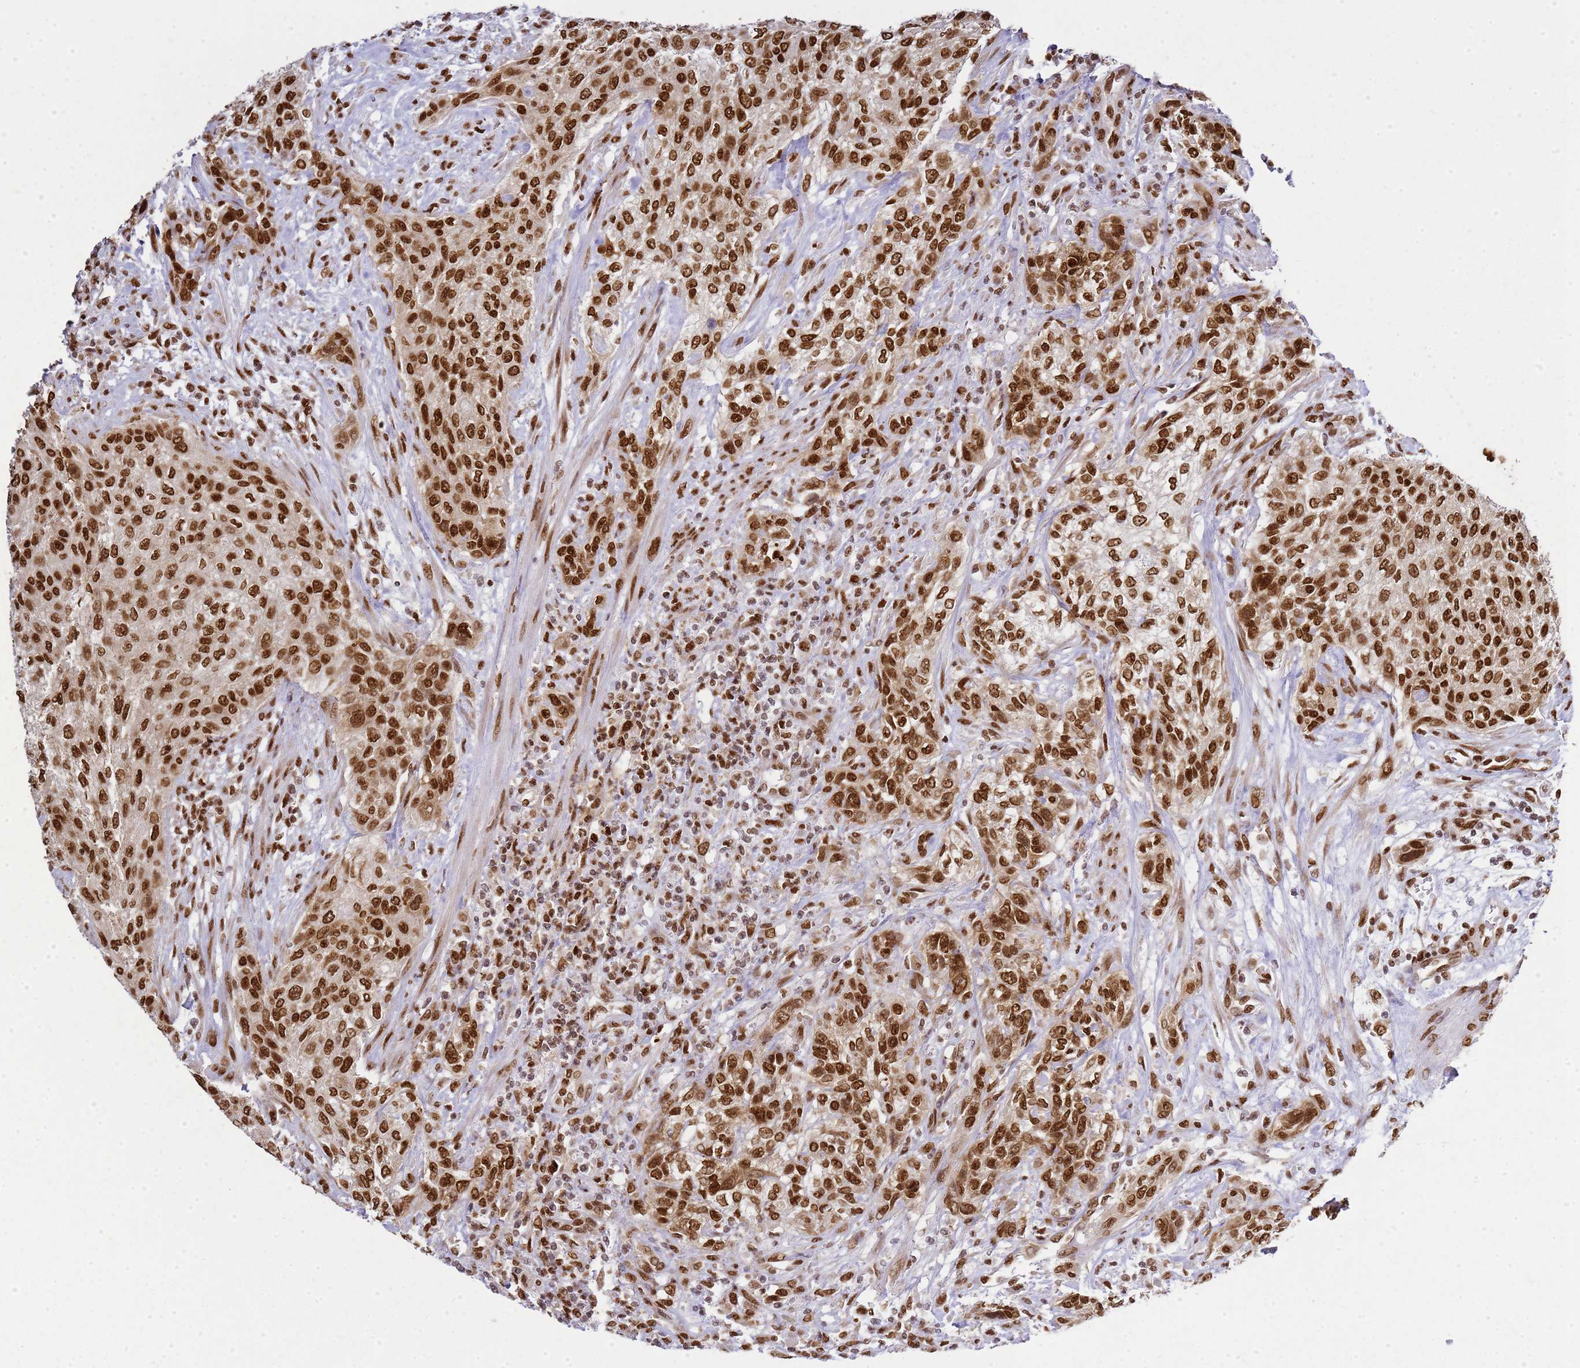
{"staining": {"intensity": "strong", "quantity": ">75%", "location": "nuclear"}, "tissue": "urothelial cancer", "cell_type": "Tumor cells", "image_type": "cancer", "snomed": [{"axis": "morphology", "description": "Normal tissue, NOS"}, {"axis": "morphology", "description": "Urothelial carcinoma, NOS"}, {"axis": "topography", "description": "Urinary bladder"}, {"axis": "topography", "description": "Peripheral nerve tissue"}], "caption": "Tumor cells demonstrate high levels of strong nuclear staining in about >75% of cells in transitional cell carcinoma.", "gene": "APEX1", "patient": {"sex": "male", "age": 35}}